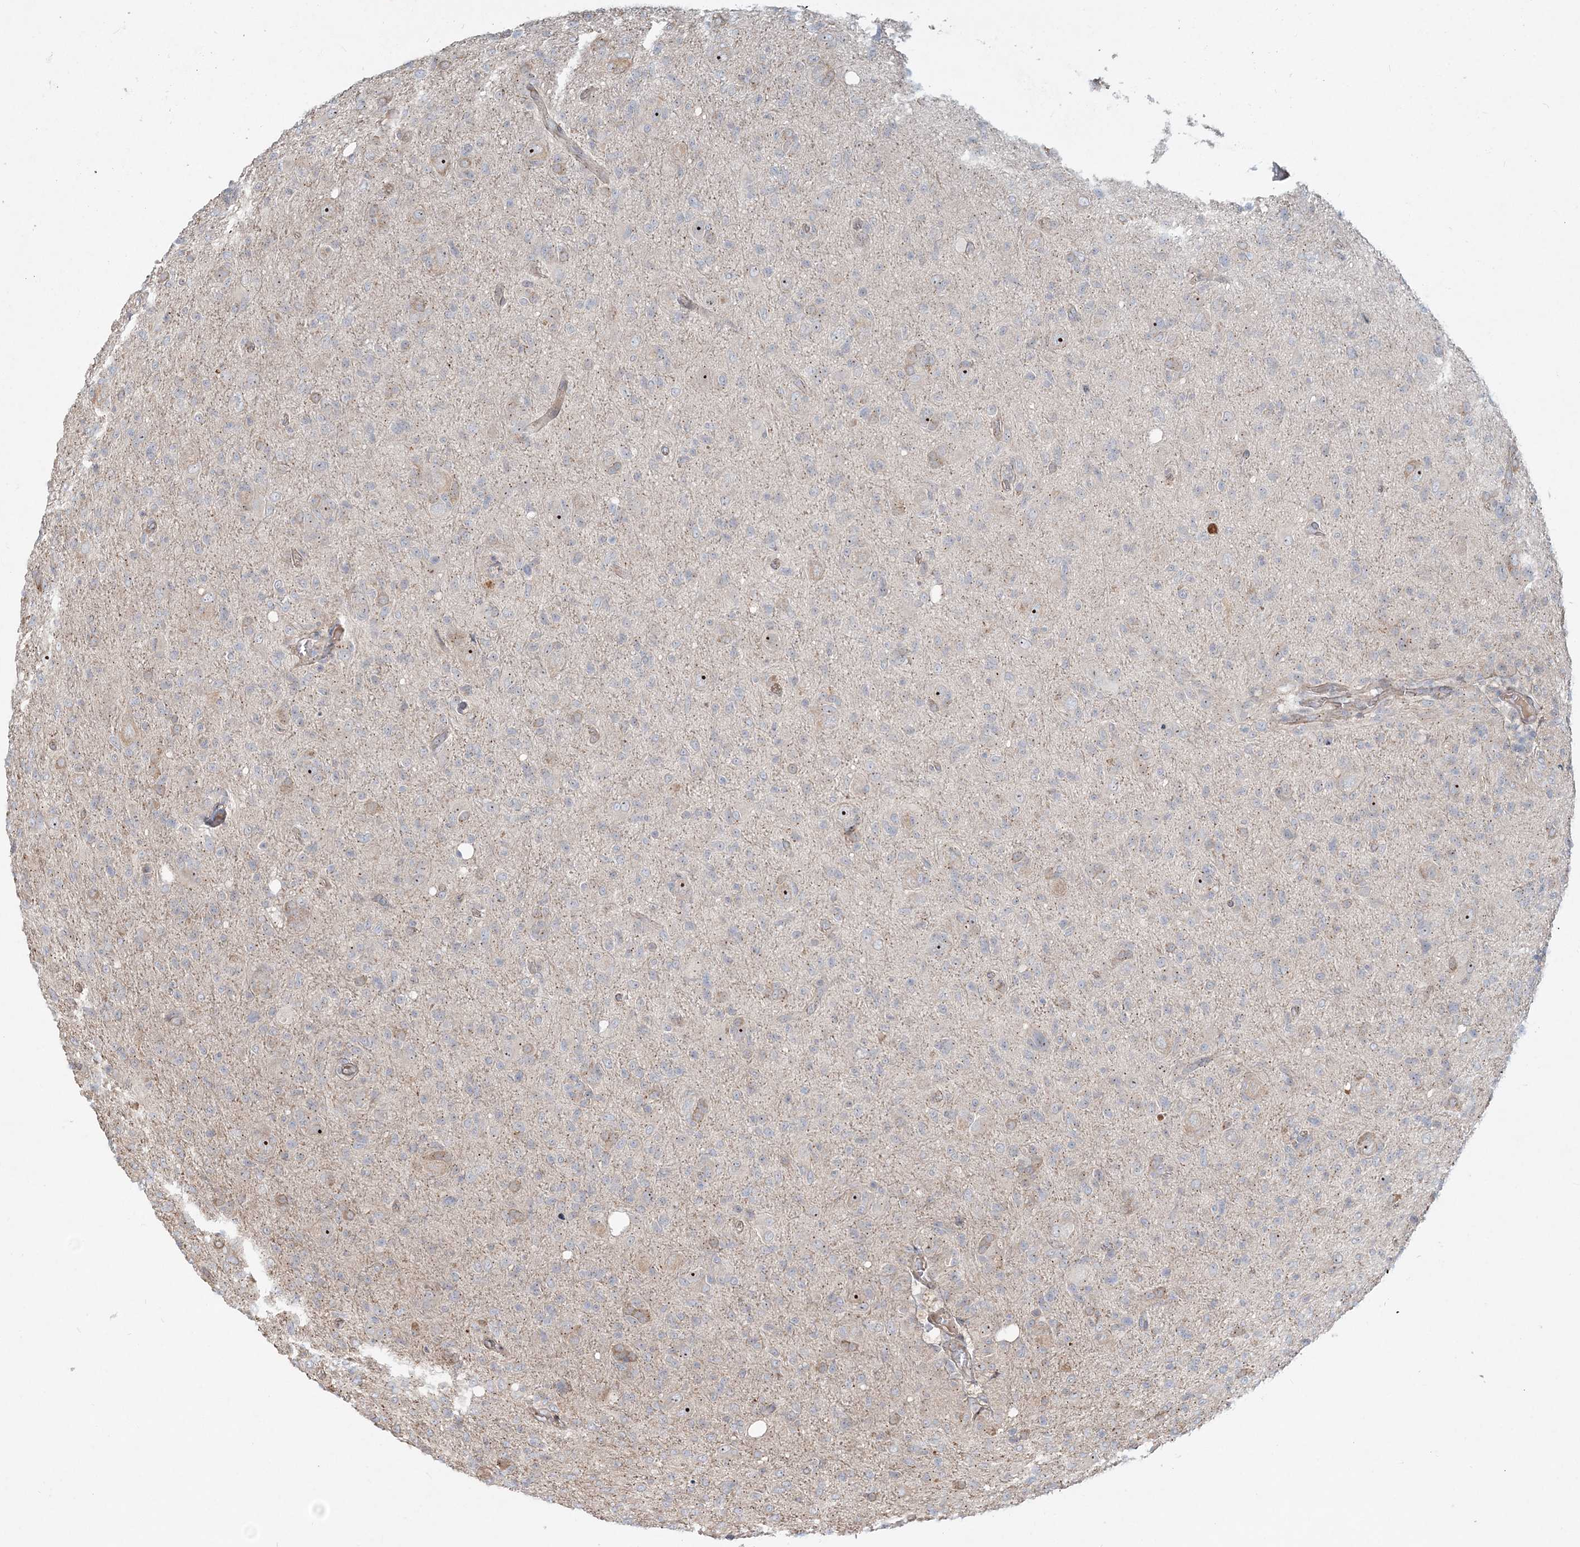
{"staining": {"intensity": "negative", "quantity": "none", "location": "none"}, "tissue": "glioma", "cell_type": "Tumor cells", "image_type": "cancer", "snomed": [{"axis": "morphology", "description": "Glioma, malignant, High grade"}, {"axis": "topography", "description": "Brain"}], "caption": "Tumor cells show no significant expression in high-grade glioma (malignant).", "gene": "CXXC5", "patient": {"sex": "female", "age": 57}}